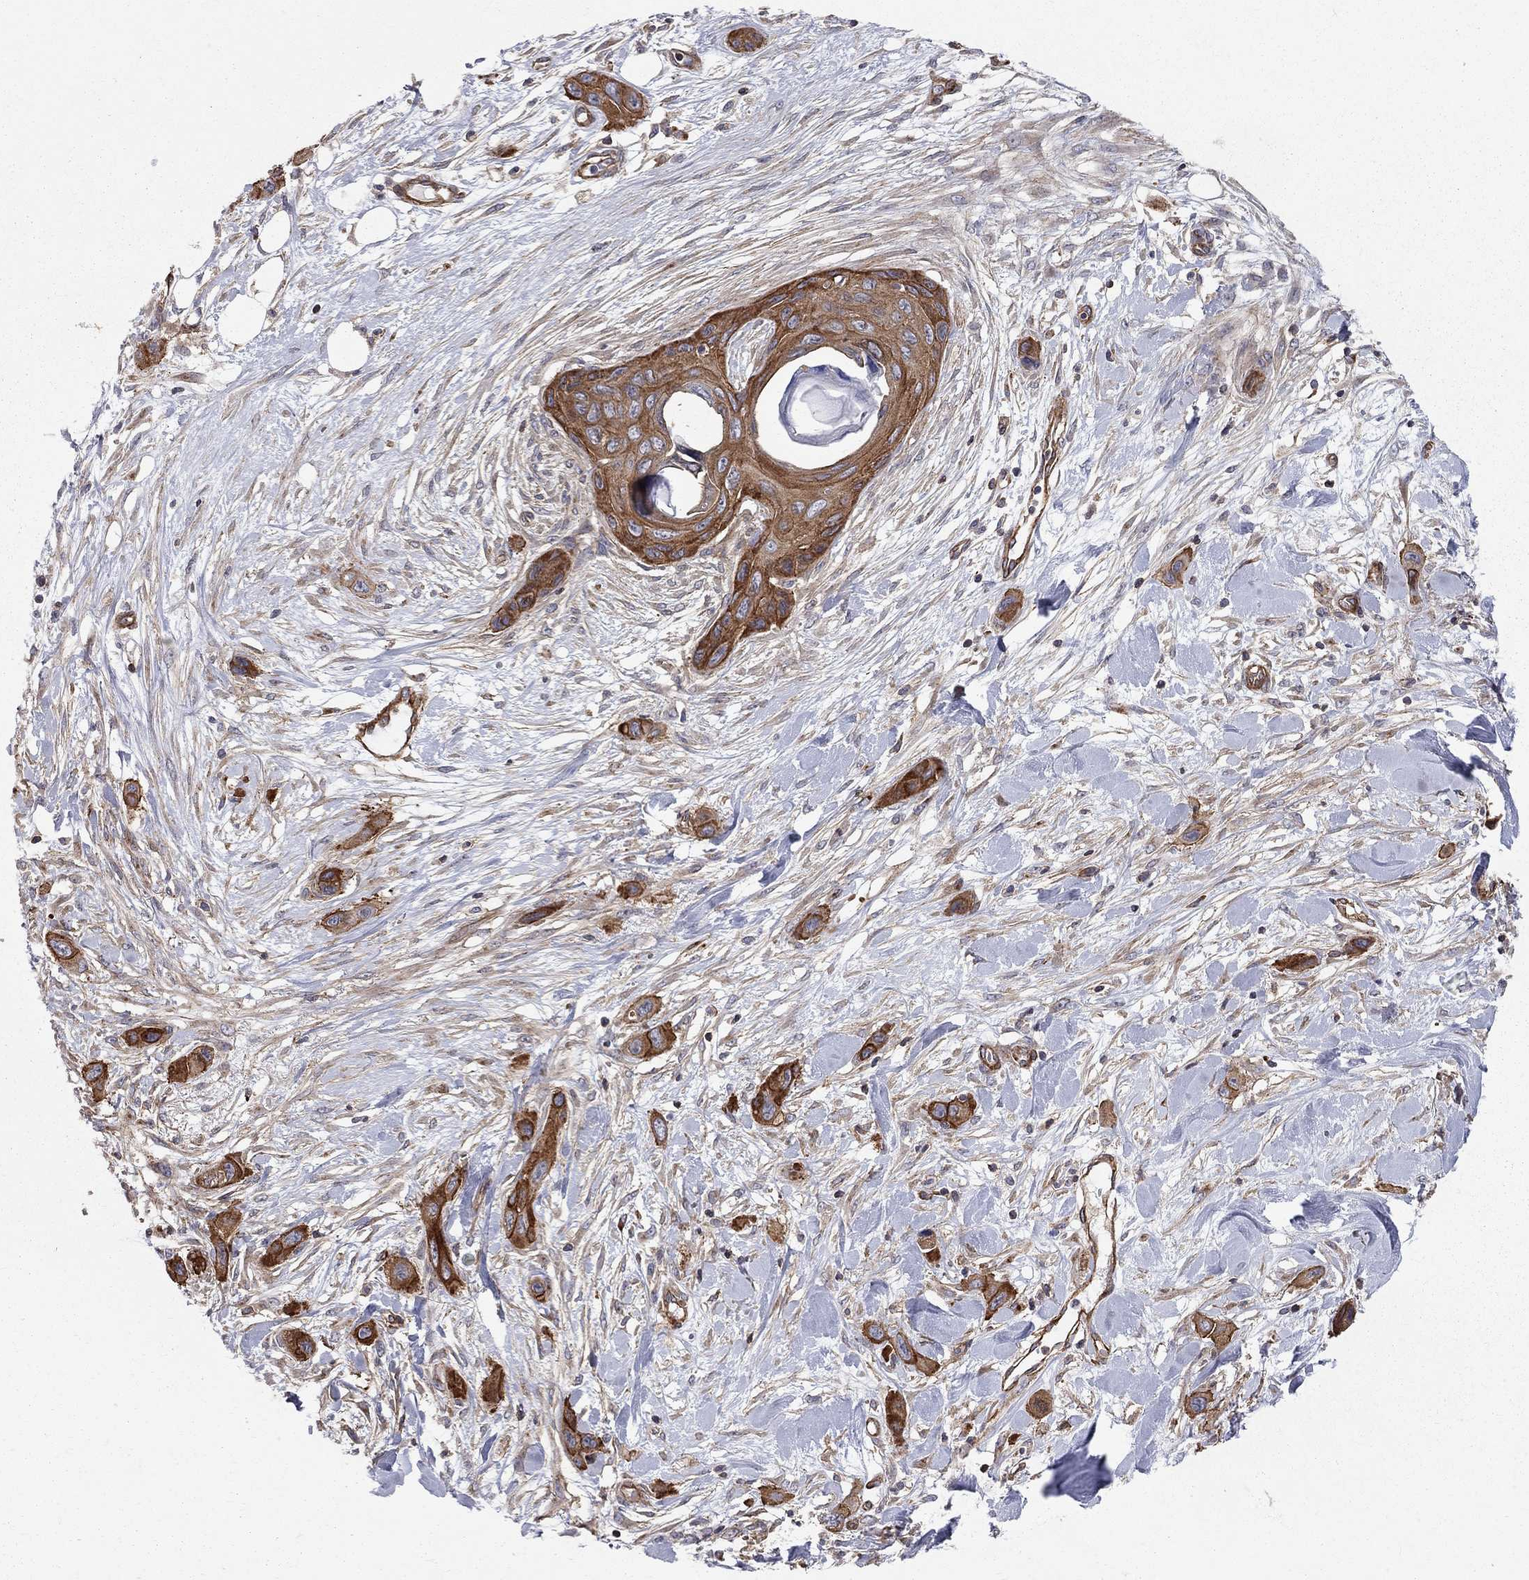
{"staining": {"intensity": "strong", "quantity": ">75%", "location": "cytoplasmic/membranous"}, "tissue": "skin cancer", "cell_type": "Tumor cells", "image_type": "cancer", "snomed": [{"axis": "morphology", "description": "Squamous cell carcinoma, NOS"}, {"axis": "topography", "description": "Skin"}], "caption": "Strong cytoplasmic/membranous protein positivity is present in about >75% of tumor cells in skin cancer (squamous cell carcinoma).", "gene": "RASEF", "patient": {"sex": "male", "age": 79}}